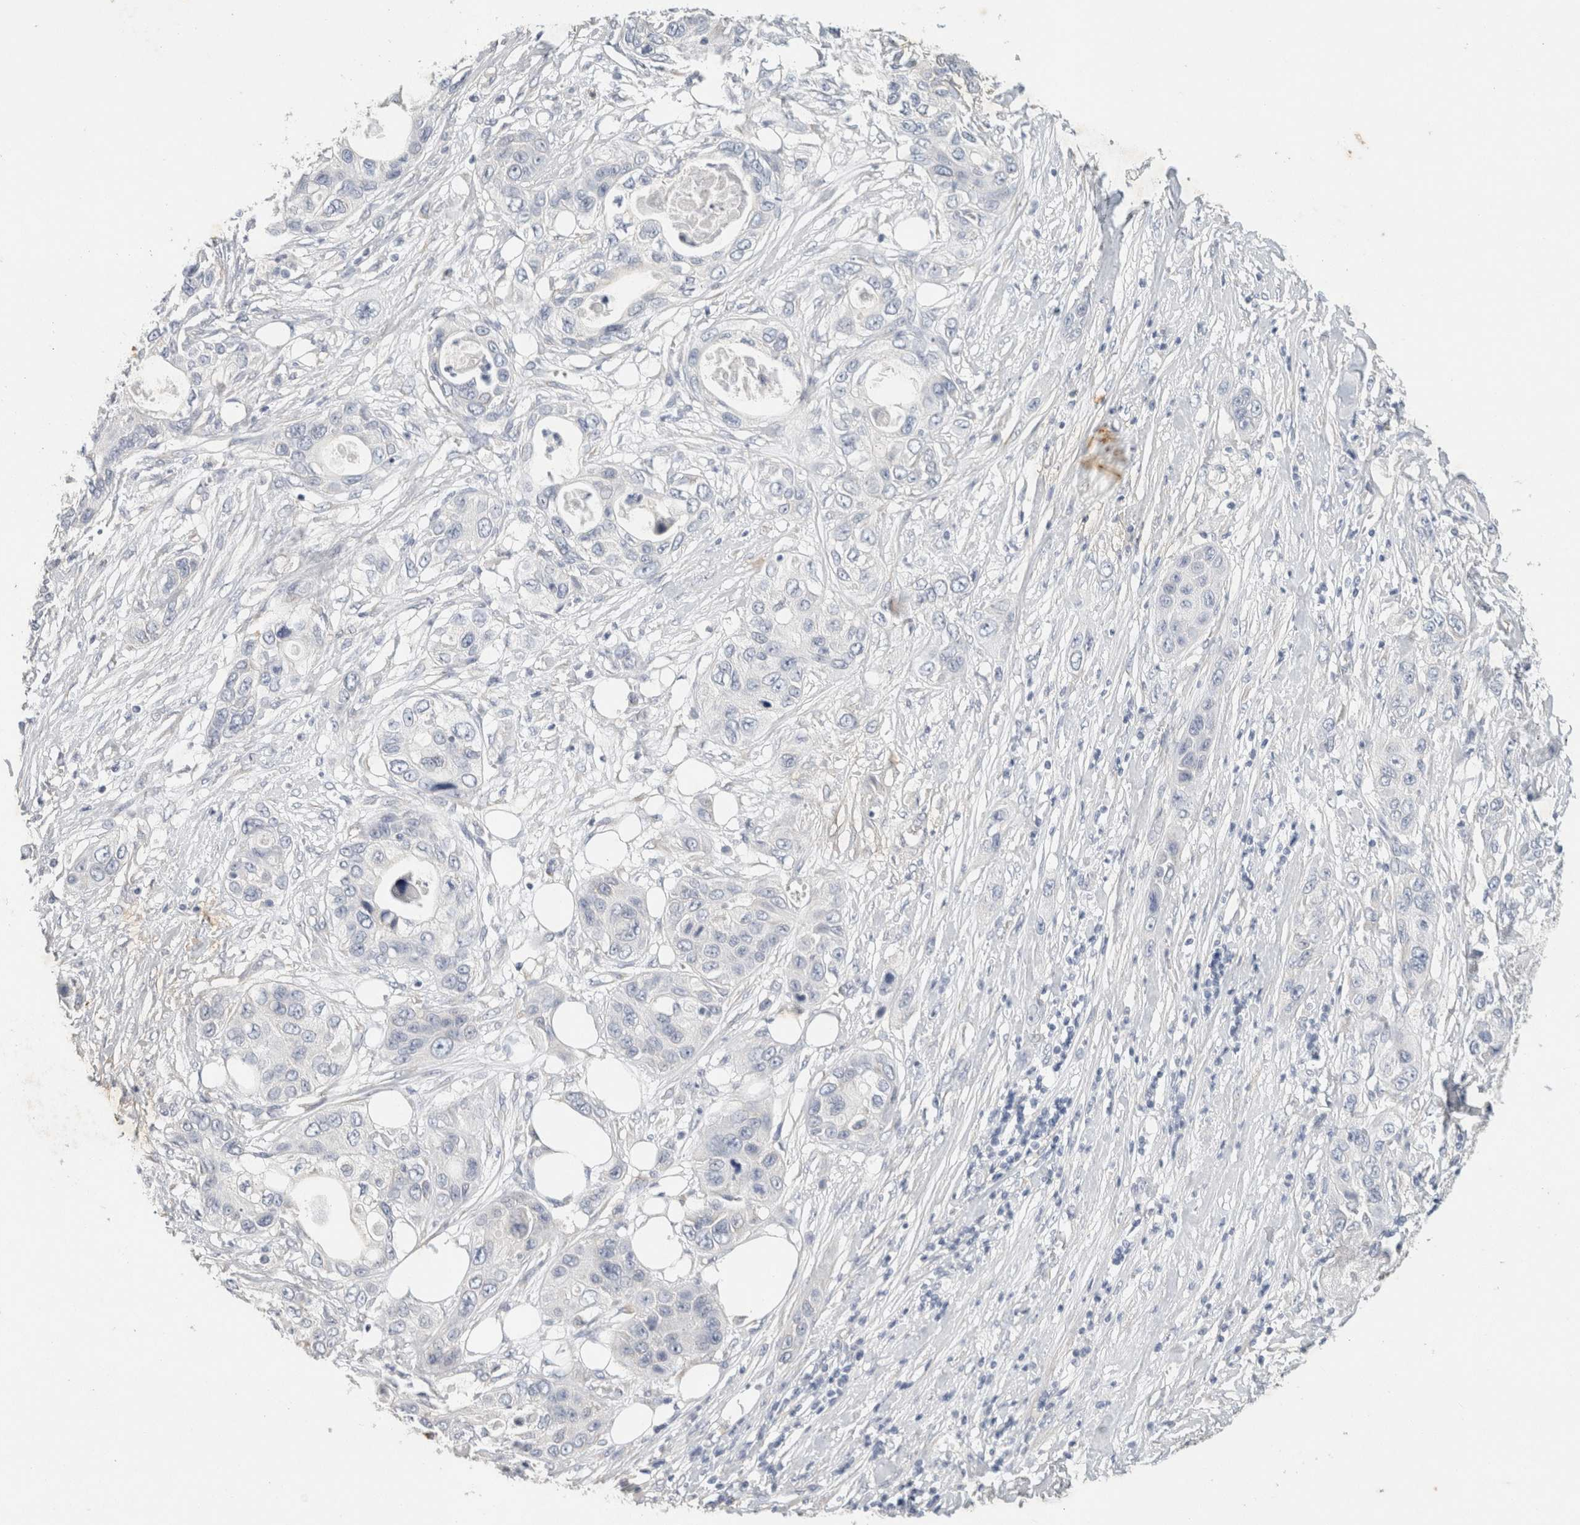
{"staining": {"intensity": "negative", "quantity": "none", "location": "none"}, "tissue": "pancreatic cancer", "cell_type": "Tumor cells", "image_type": "cancer", "snomed": [{"axis": "morphology", "description": "Adenocarcinoma, NOS"}, {"axis": "topography", "description": "Pancreas"}], "caption": "Adenocarcinoma (pancreatic) was stained to show a protein in brown. There is no significant staining in tumor cells.", "gene": "NEFM", "patient": {"sex": "female", "age": 70}}